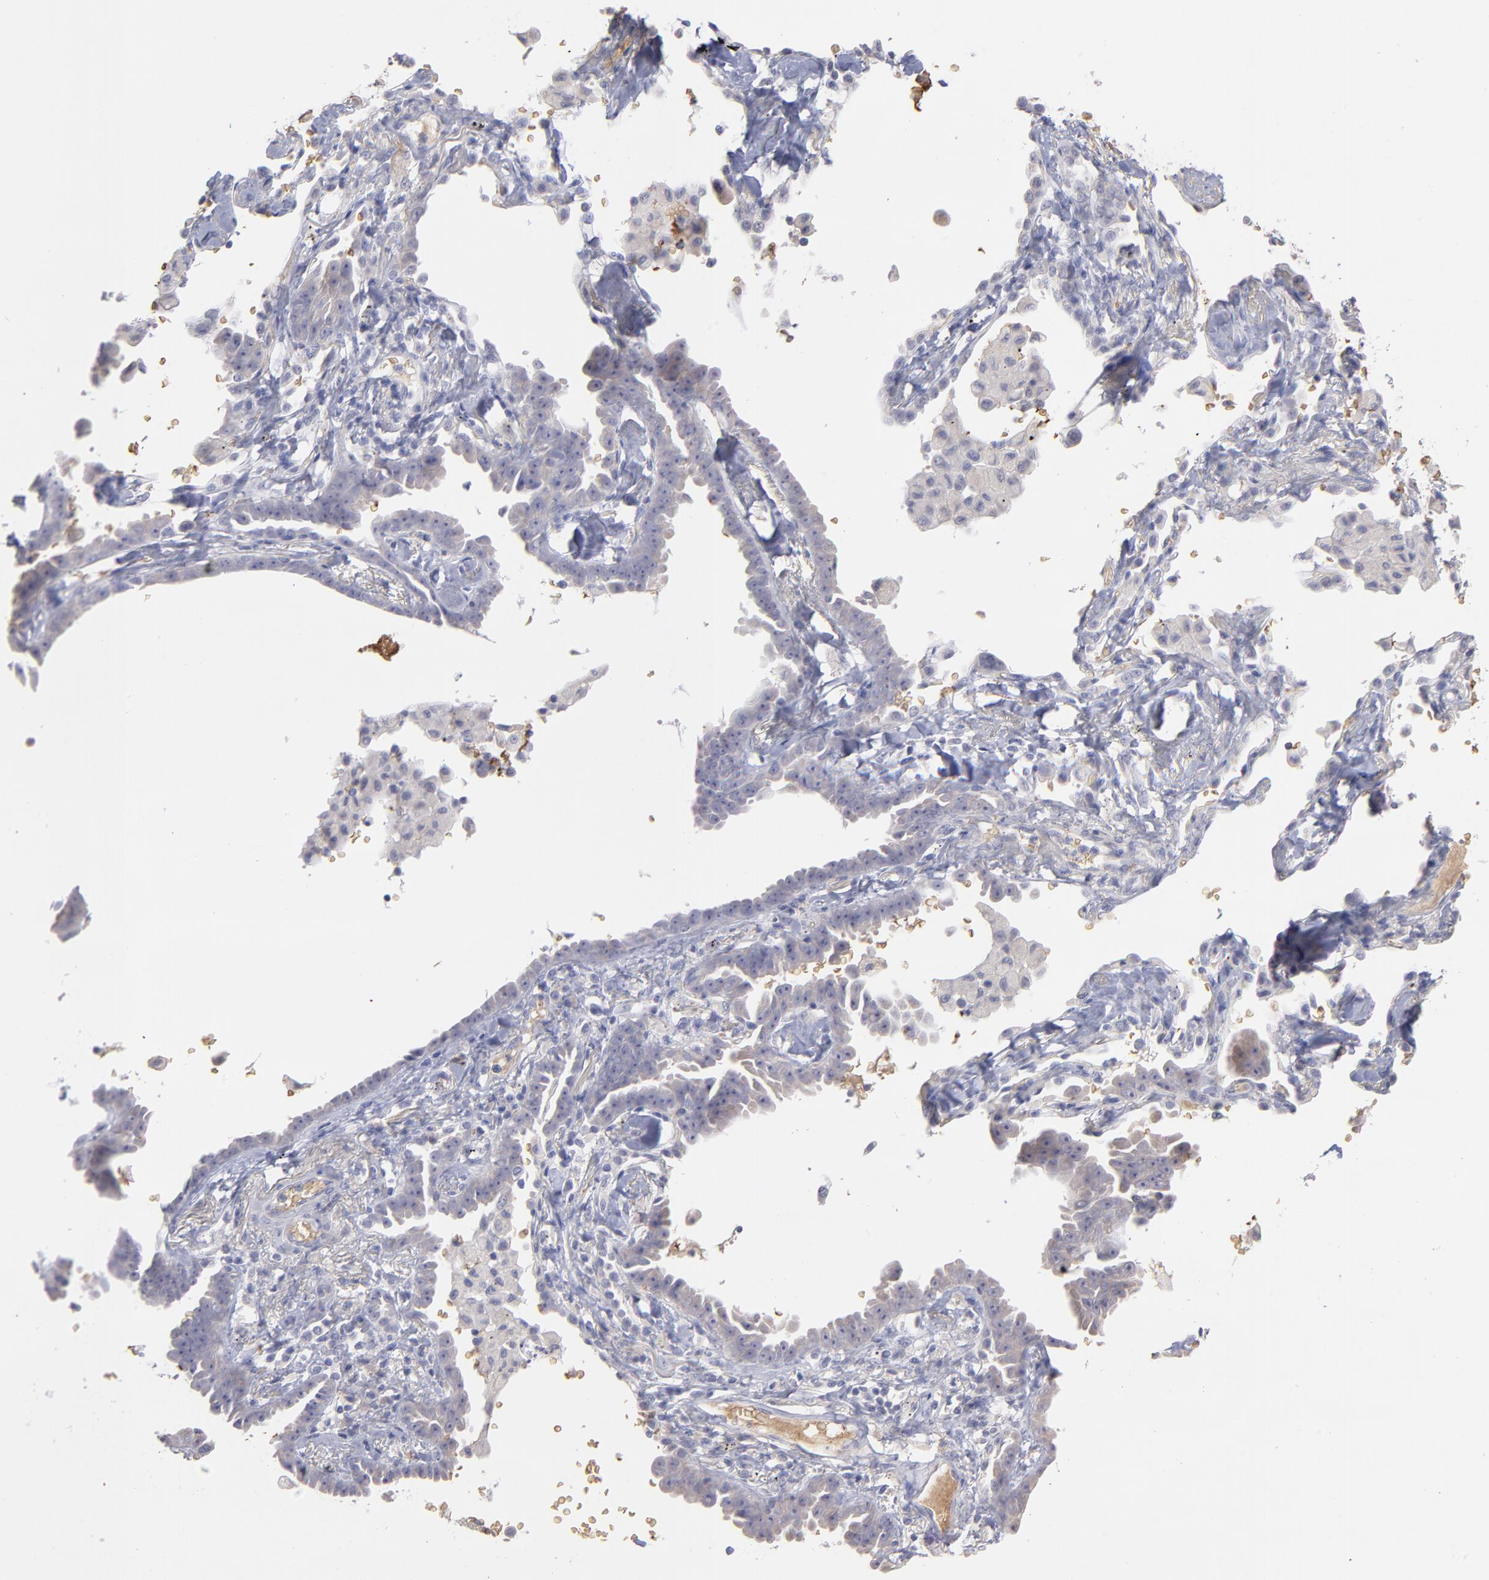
{"staining": {"intensity": "negative", "quantity": "none", "location": "none"}, "tissue": "lung cancer", "cell_type": "Tumor cells", "image_type": "cancer", "snomed": [{"axis": "morphology", "description": "Adenocarcinoma, NOS"}, {"axis": "topography", "description": "Lung"}], "caption": "This is a histopathology image of IHC staining of lung cancer (adenocarcinoma), which shows no expression in tumor cells. (DAB (3,3'-diaminobenzidine) immunohistochemistry (IHC) with hematoxylin counter stain).", "gene": "F13B", "patient": {"sex": "female", "age": 64}}